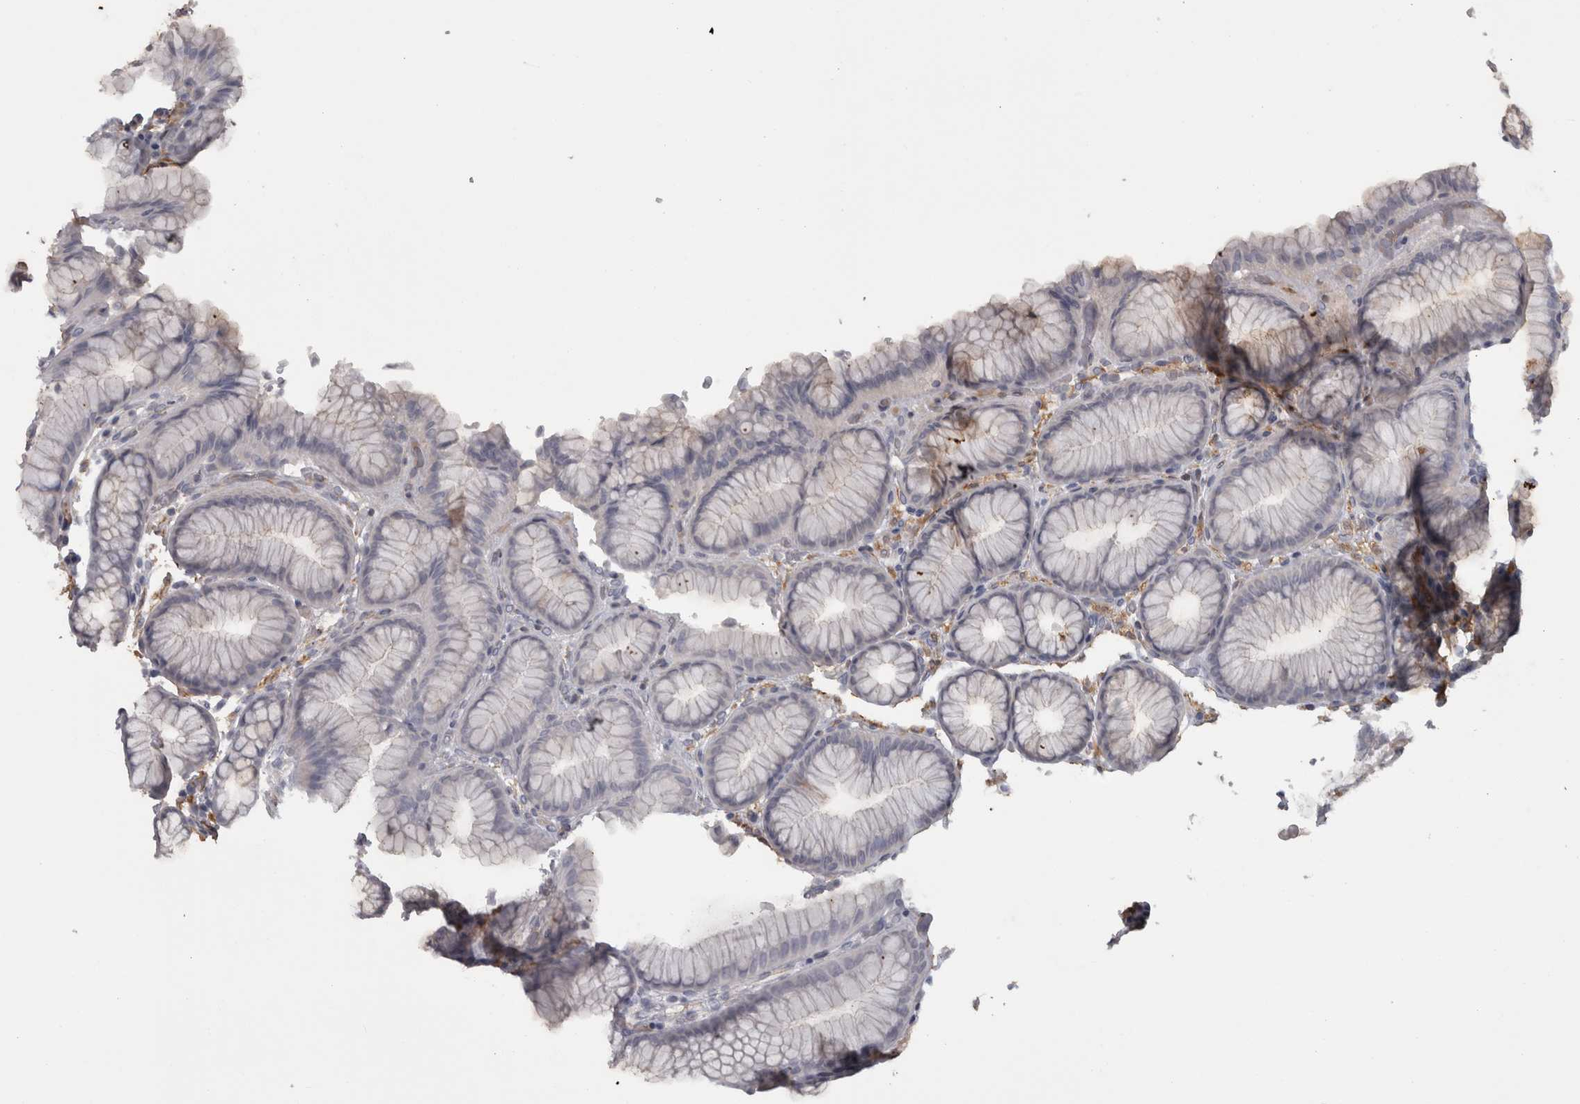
{"staining": {"intensity": "weak", "quantity": "25%-75%", "location": "cytoplasmic/membranous"}, "tissue": "stomach", "cell_type": "Glandular cells", "image_type": "normal", "snomed": [{"axis": "morphology", "description": "Normal tissue, NOS"}, {"axis": "topography", "description": "Stomach"}], "caption": "A high-resolution micrograph shows immunohistochemistry (IHC) staining of benign stomach, which shows weak cytoplasmic/membranous expression in approximately 25%-75% of glandular cells.", "gene": "PPP1R12B", "patient": {"sex": "male", "age": 42}}